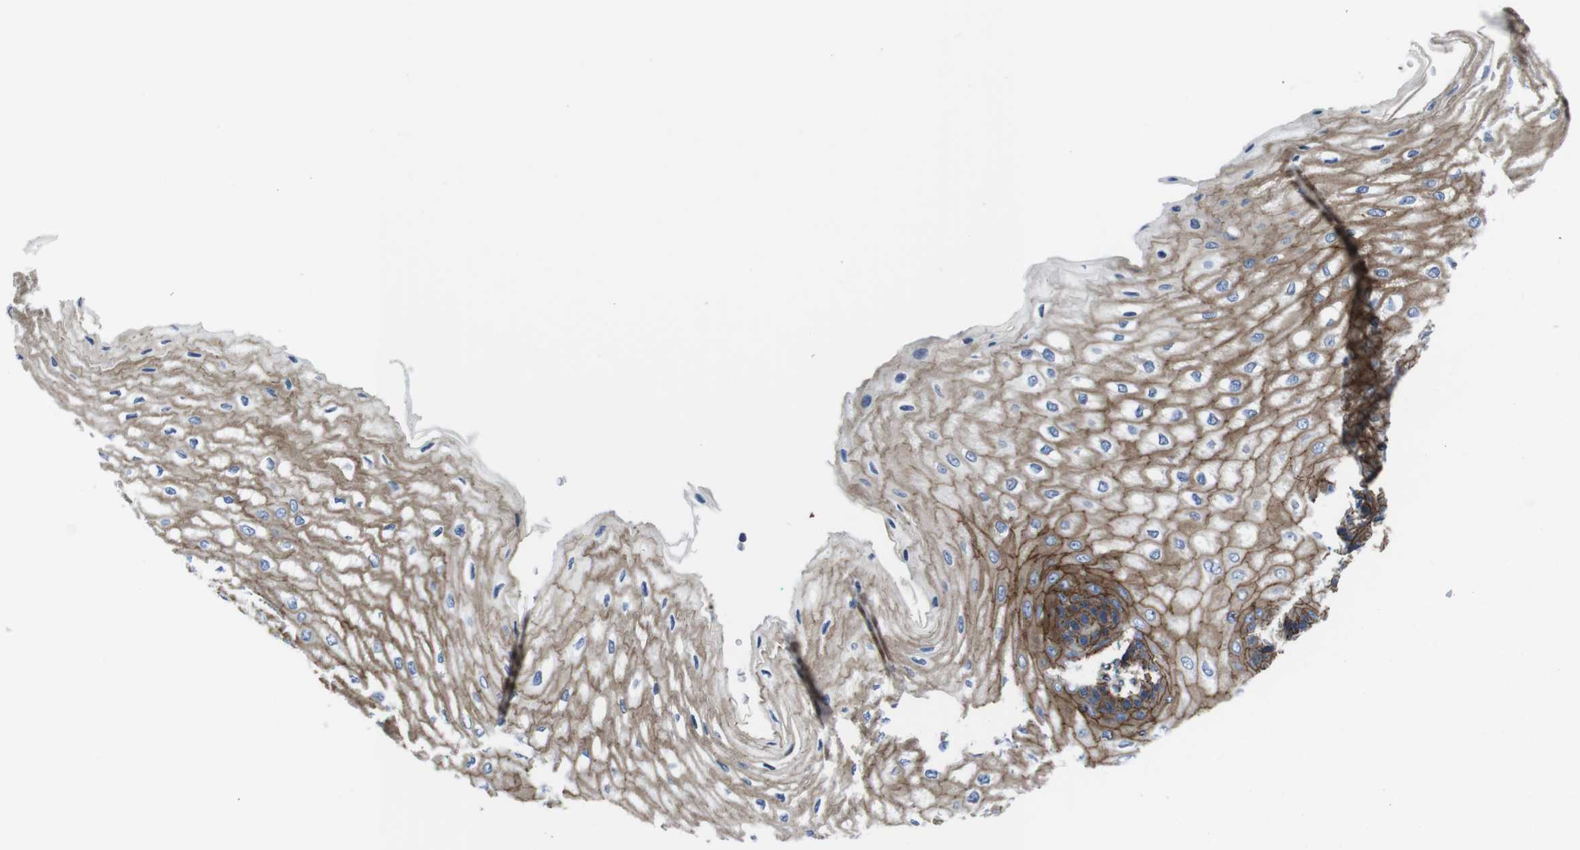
{"staining": {"intensity": "moderate", "quantity": ">75%", "location": "cytoplasmic/membranous"}, "tissue": "esophagus", "cell_type": "Squamous epithelial cells", "image_type": "normal", "snomed": [{"axis": "morphology", "description": "Normal tissue, NOS"}, {"axis": "topography", "description": "Esophagus"}], "caption": "Esophagus stained for a protein (brown) demonstrates moderate cytoplasmic/membranous positive staining in approximately >75% of squamous epithelial cells.", "gene": "NUMB", "patient": {"sex": "male", "age": 54}}